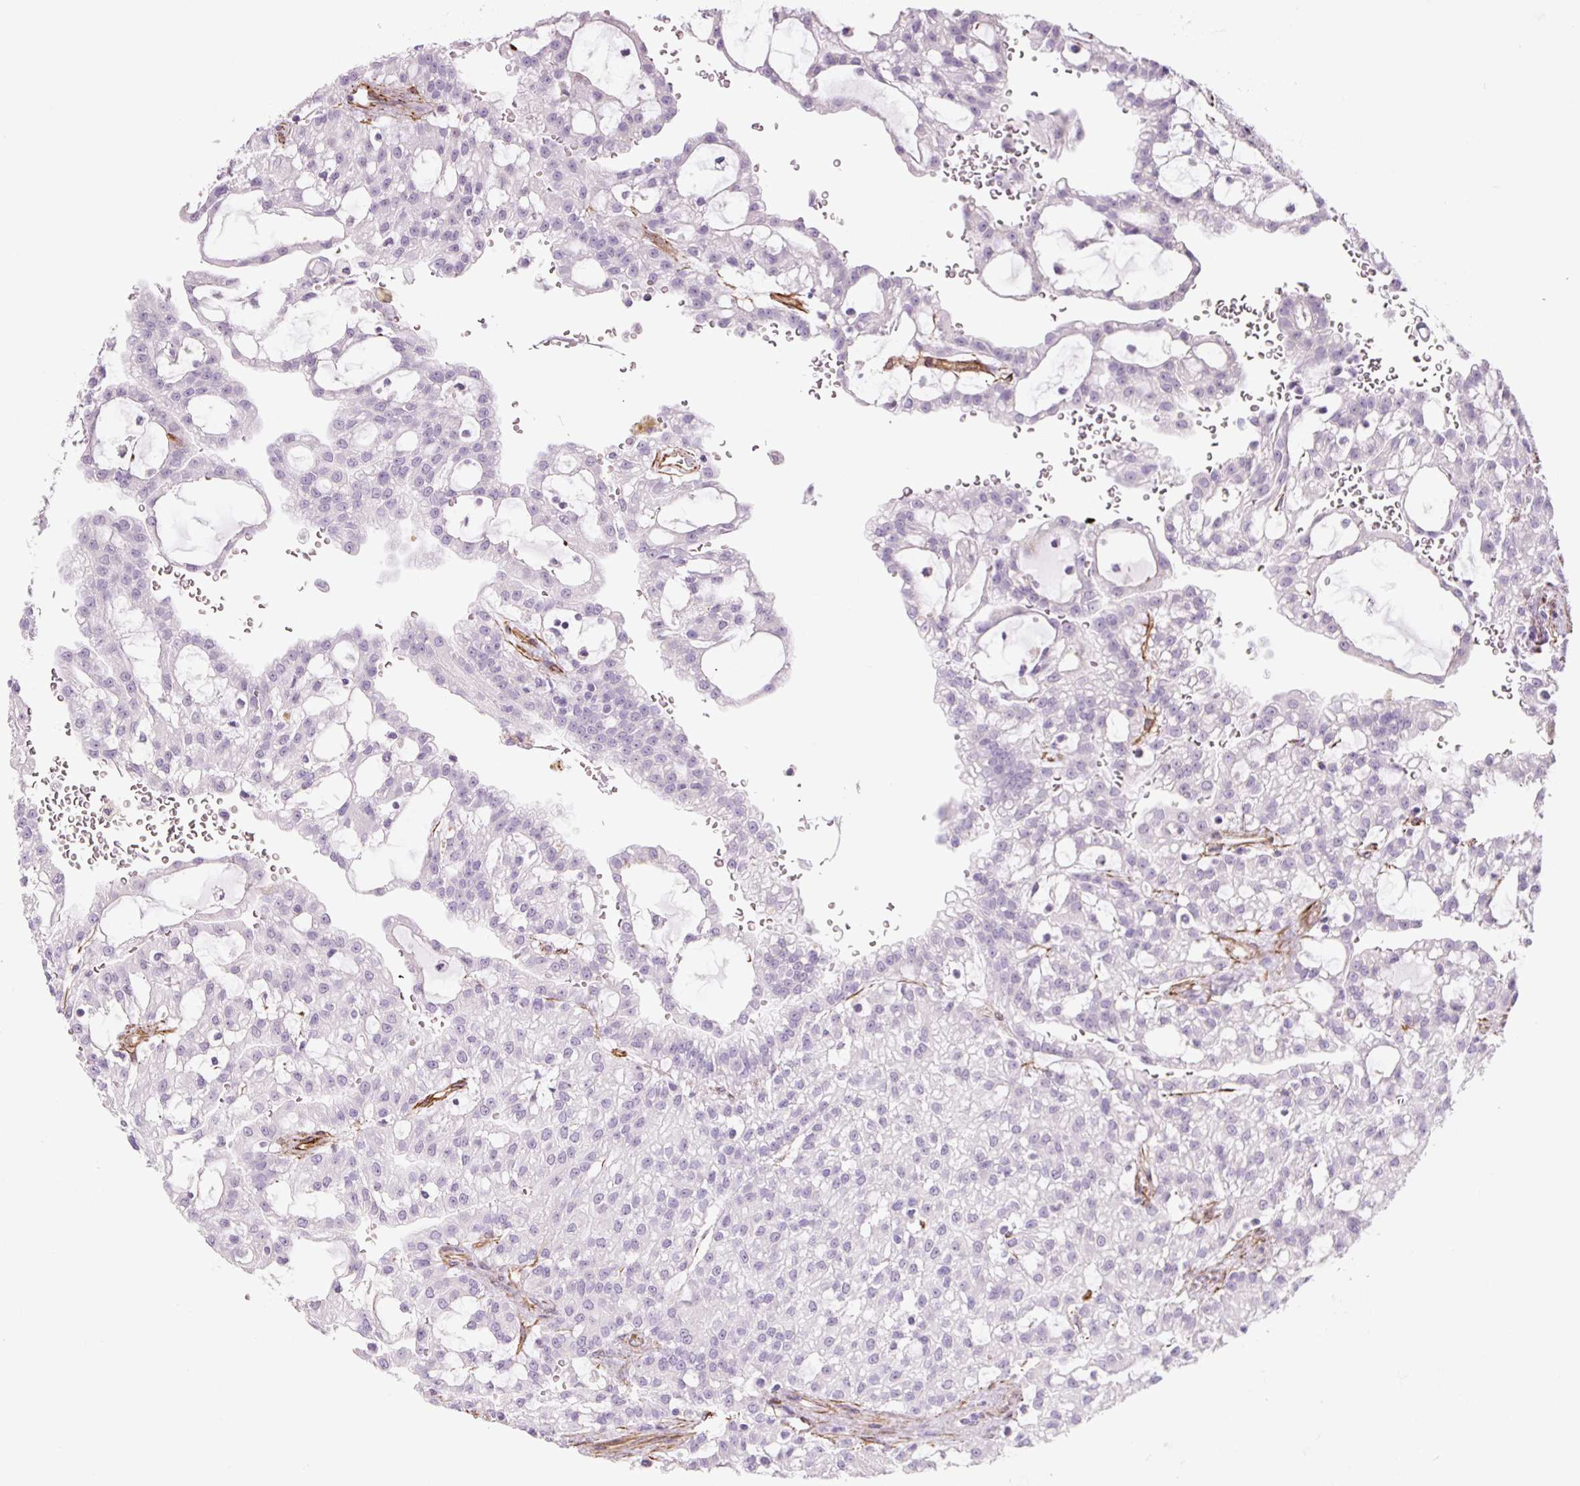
{"staining": {"intensity": "negative", "quantity": "none", "location": "none"}, "tissue": "renal cancer", "cell_type": "Tumor cells", "image_type": "cancer", "snomed": [{"axis": "morphology", "description": "Adenocarcinoma, NOS"}, {"axis": "topography", "description": "Kidney"}], "caption": "Immunohistochemistry image of neoplastic tissue: human renal cancer stained with DAB shows no significant protein positivity in tumor cells.", "gene": "NES", "patient": {"sex": "male", "age": 63}}